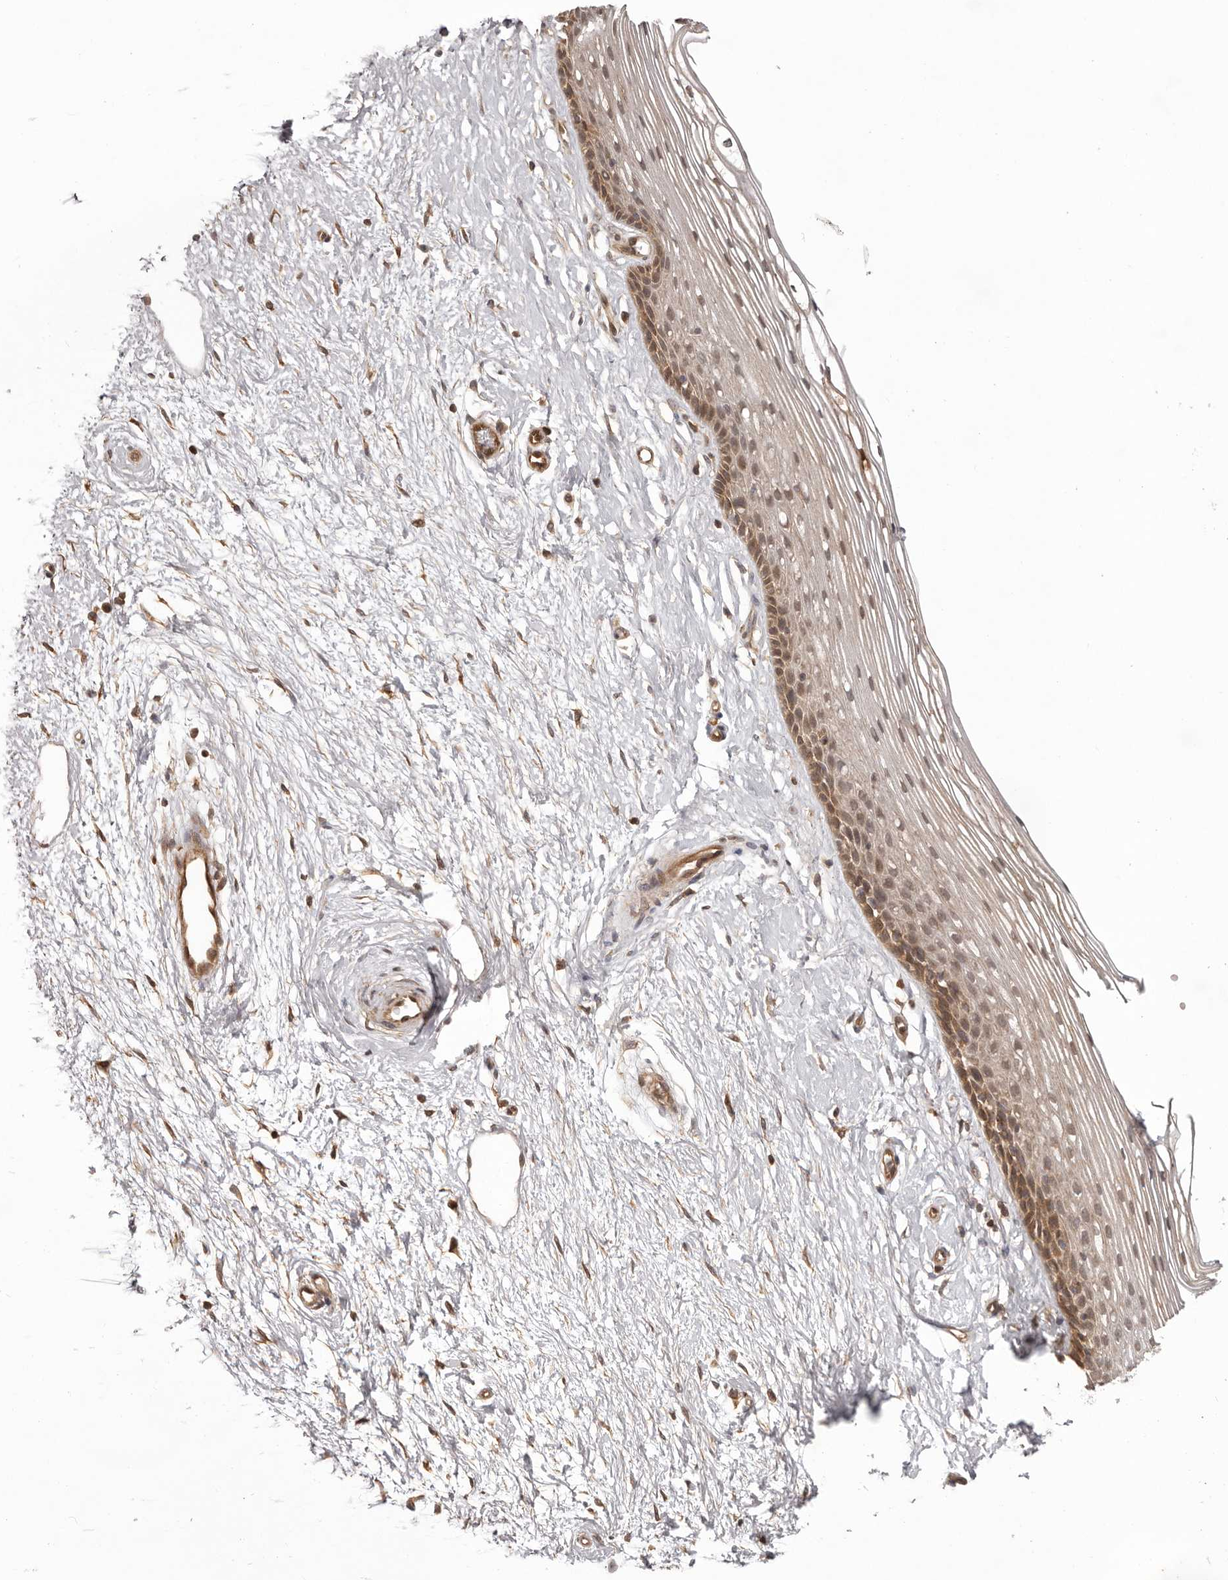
{"staining": {"intensity": "moderate", "quantity": "25%-75%", "location": "cytoplasmic/membranous"}, "tissue": "vagina", "cell_type": "Squamous epithelial cells", "image_type": "normal", "snomed": [{"axis": "morphology", "description": "Normal tissue, NOS"}, {"axis": "topography", "description": "Vagina"}], "caption": "Moderate cytoplasmic/membranous expression is present in about 25%-75% of squamous epithelial cells in benign vagina.", "gene": "NFKBIA", "patient": {"sex": "female", "age": 46}}